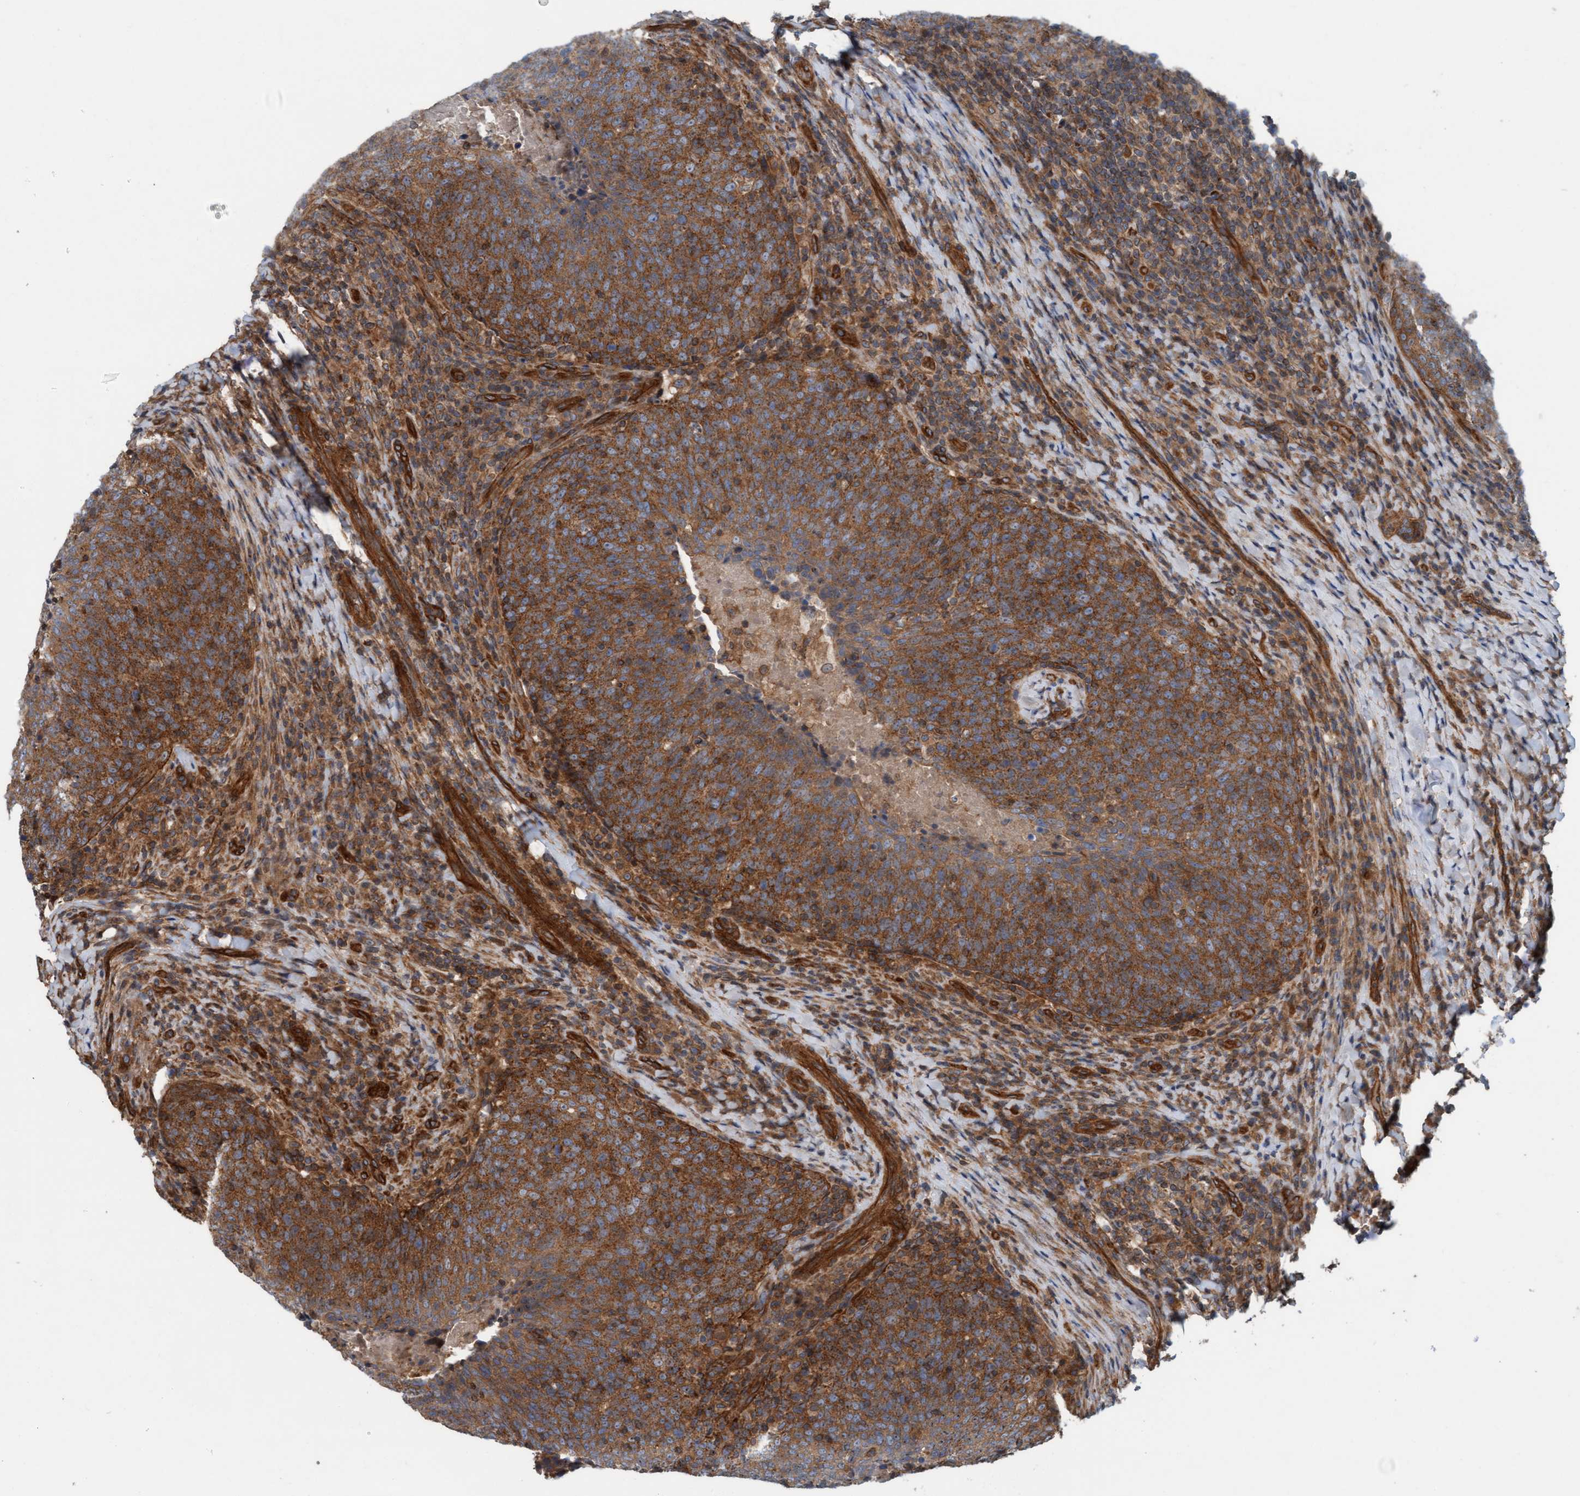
{"staining": {"intensity": "strong", "quantity": ">75%", "location": "cytoplasmic/membranous"}, "tissue": "head and neck cancer", "cell_type": "Tumor cells", "image_type": "cancer", "snomed": [{"axis": "morphology", "description": "Squamous cell carcinoma, NOS"}, {"axis": "morphology", "description": "Squamous cell carcinoma, metastatic, NOS"}, {"axis": "topography", "description": "Lymph node"}, {"axis": "topography", "description": "Head-Neck"}], "caption": "Protein expression analysis of head and neck cancer (squamous cell carcinoma) demonstrates strong cytoplasmic/membranous positivity in approximately >75% of tumor cells. The protein of interest is stained brown, and the nuclei are stained in blue (DAB IHC with brightfield microscopy, high magnification).", "gene": "ERAL1", "patient": {"sex": "male", "age": 62}}